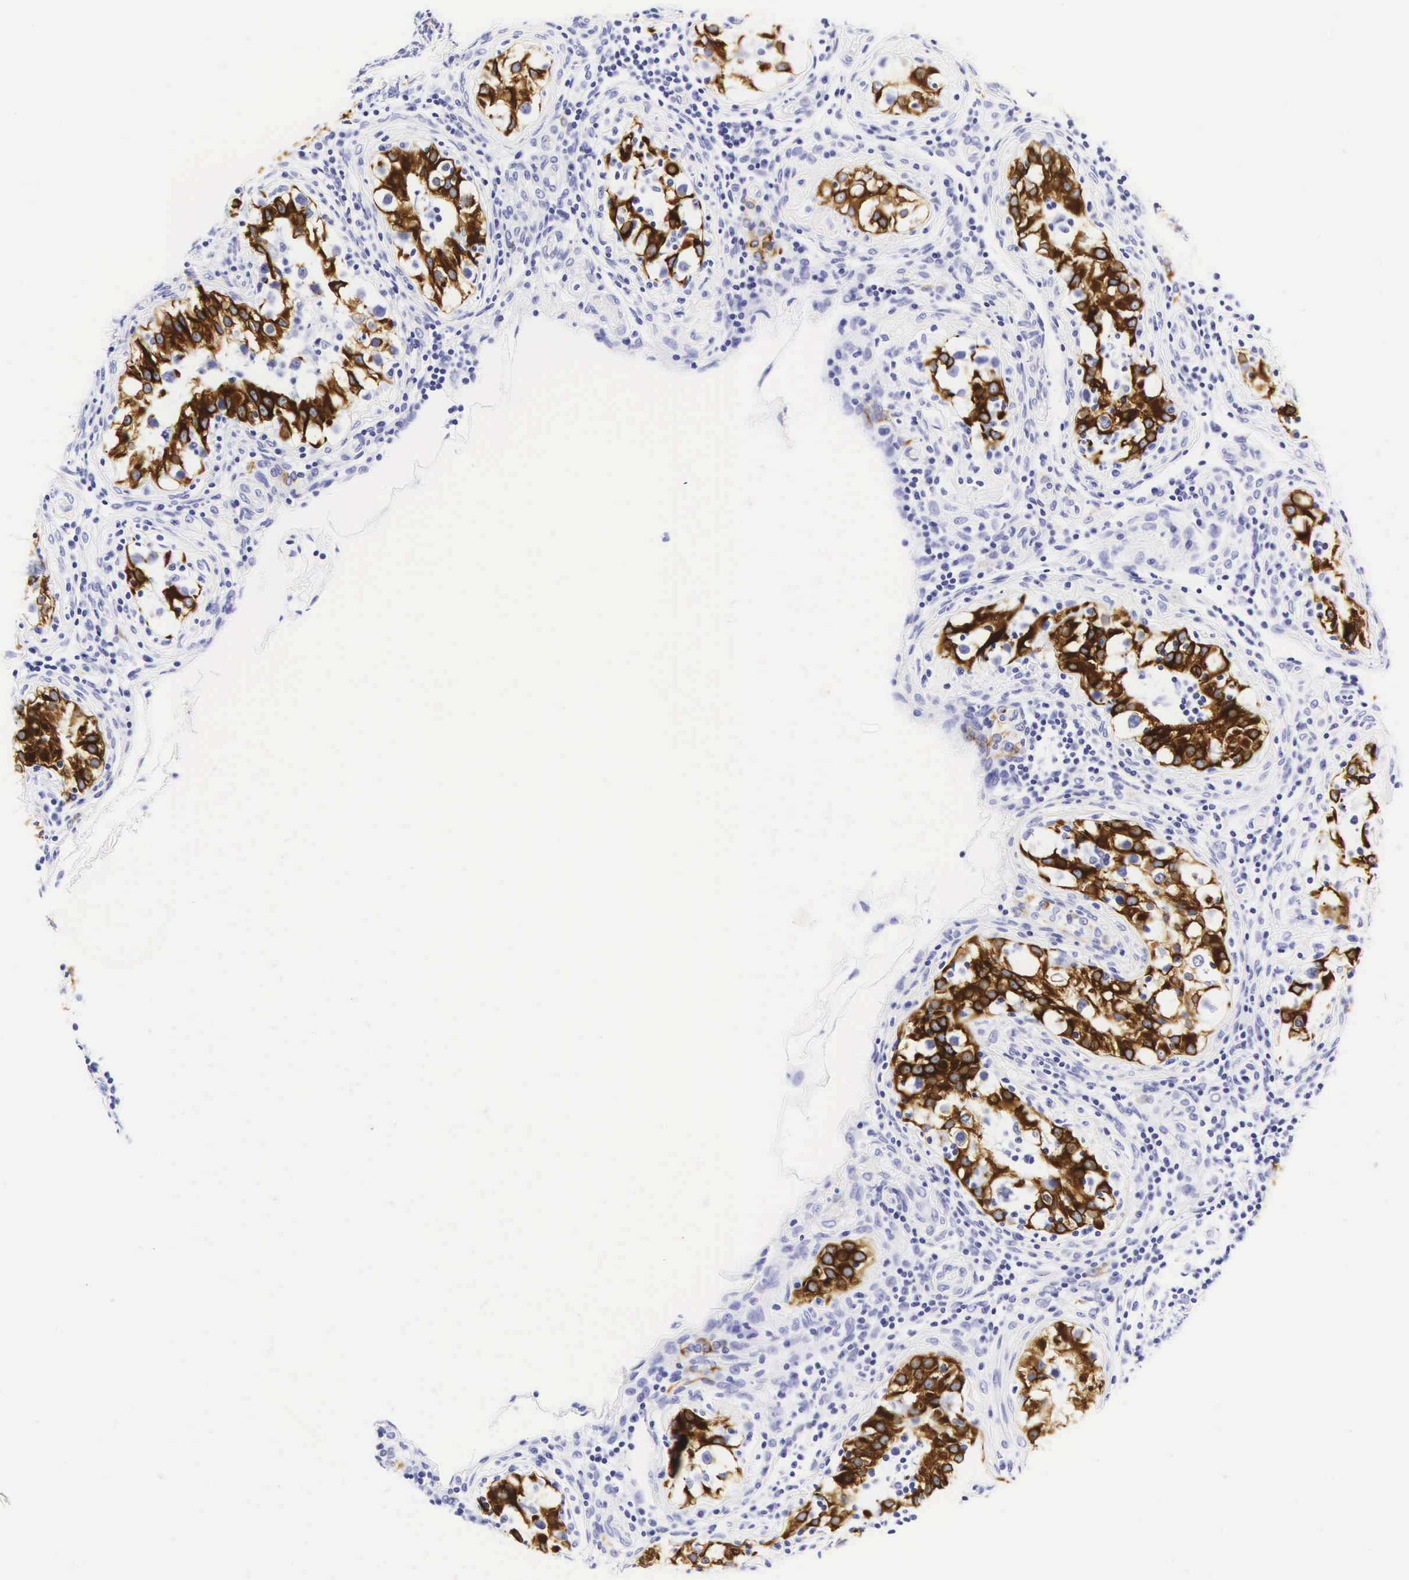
{"staining": {"intensity": "strong", "quantity": "25%-75%", "location": "cytoplasmic/membranous"}, "tissue": "testis", "cell_type": "Cells in seminiferous ducts", "image_type": "normal", "snomed": [{"axis": "morphology", "description": "Normal tissue, NOS"}, {"axis": "topography", "description": "Testis"}], "caption": "About 25%-75% of cells in seminiferous ducts in unremarkable testis reveal strong cytoplasmic/membranous protein staining as visualized by brown immunohistochemical staining.", "gene": "KRT18", "patient": {"sex": "male", "age": 24}}